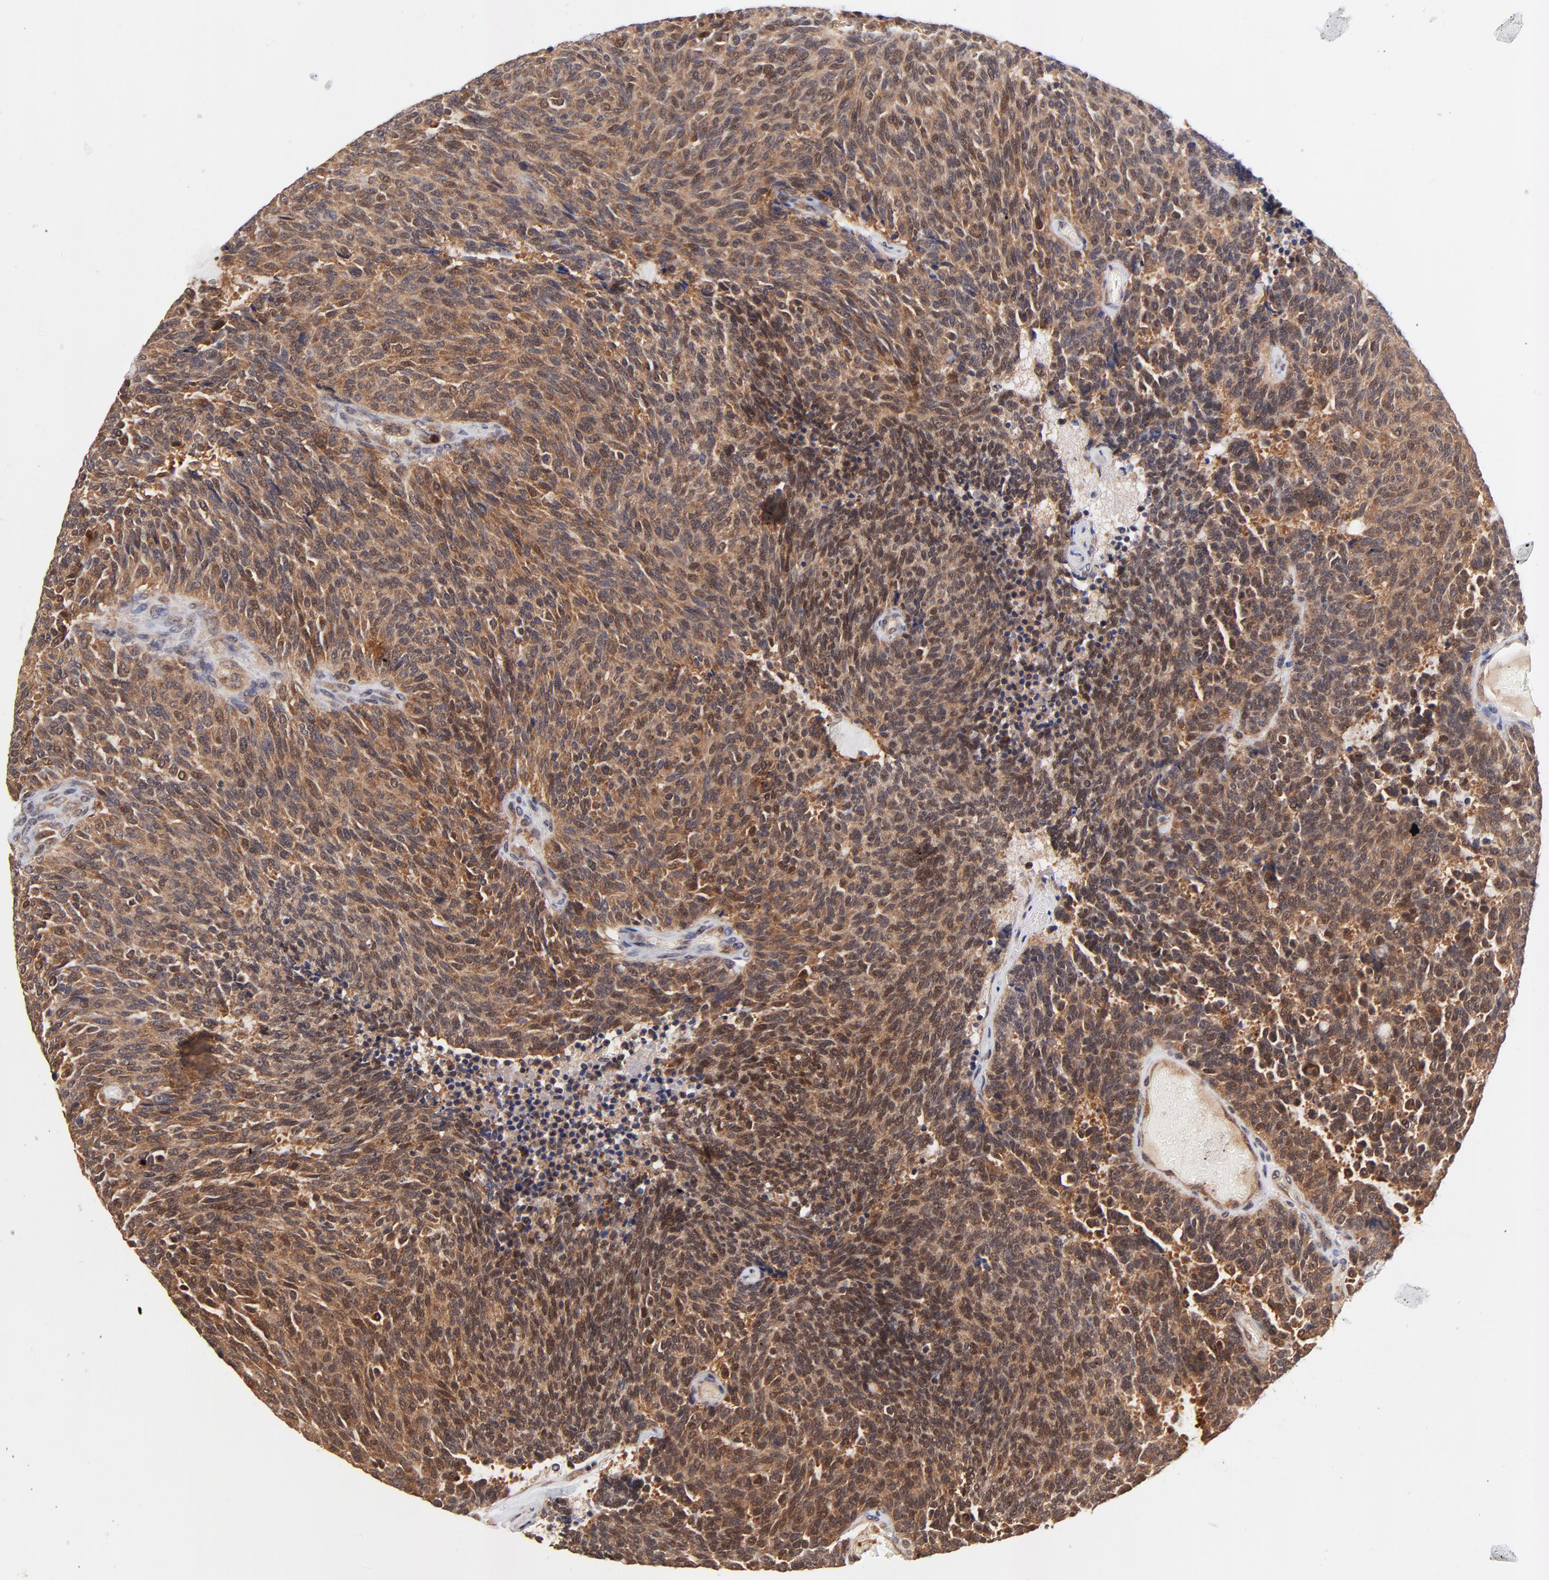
{"staining": {"intensity": "moderate", "quantity": ">75%", "location": "cytoplasmic/membranous,nuclear"}, "tissue": "carcinoid", "cell_type": "Tumor cells", "image_type": "cancer", "snomed": [{"axis": "morphology", "description": "Carcinoid, malignant, NOS"}, {"axis": "topography", "description": "Pancreas"}], "caption": "High-magnification brightfield microscopy of carcinoid stained with DAB (brown) and counterstained with hematoxylin (blue). tumor cells exhibit moderate cytoplasmic/membranous and nuclear staining is seen in approximately>75% of cells. (DAB (3,3'-diaminobenzidine) = brown stain, brightfield microscopy at high magnification).", "gene": "TXNL1", "patient": {"sex": "female", "age": 54}}